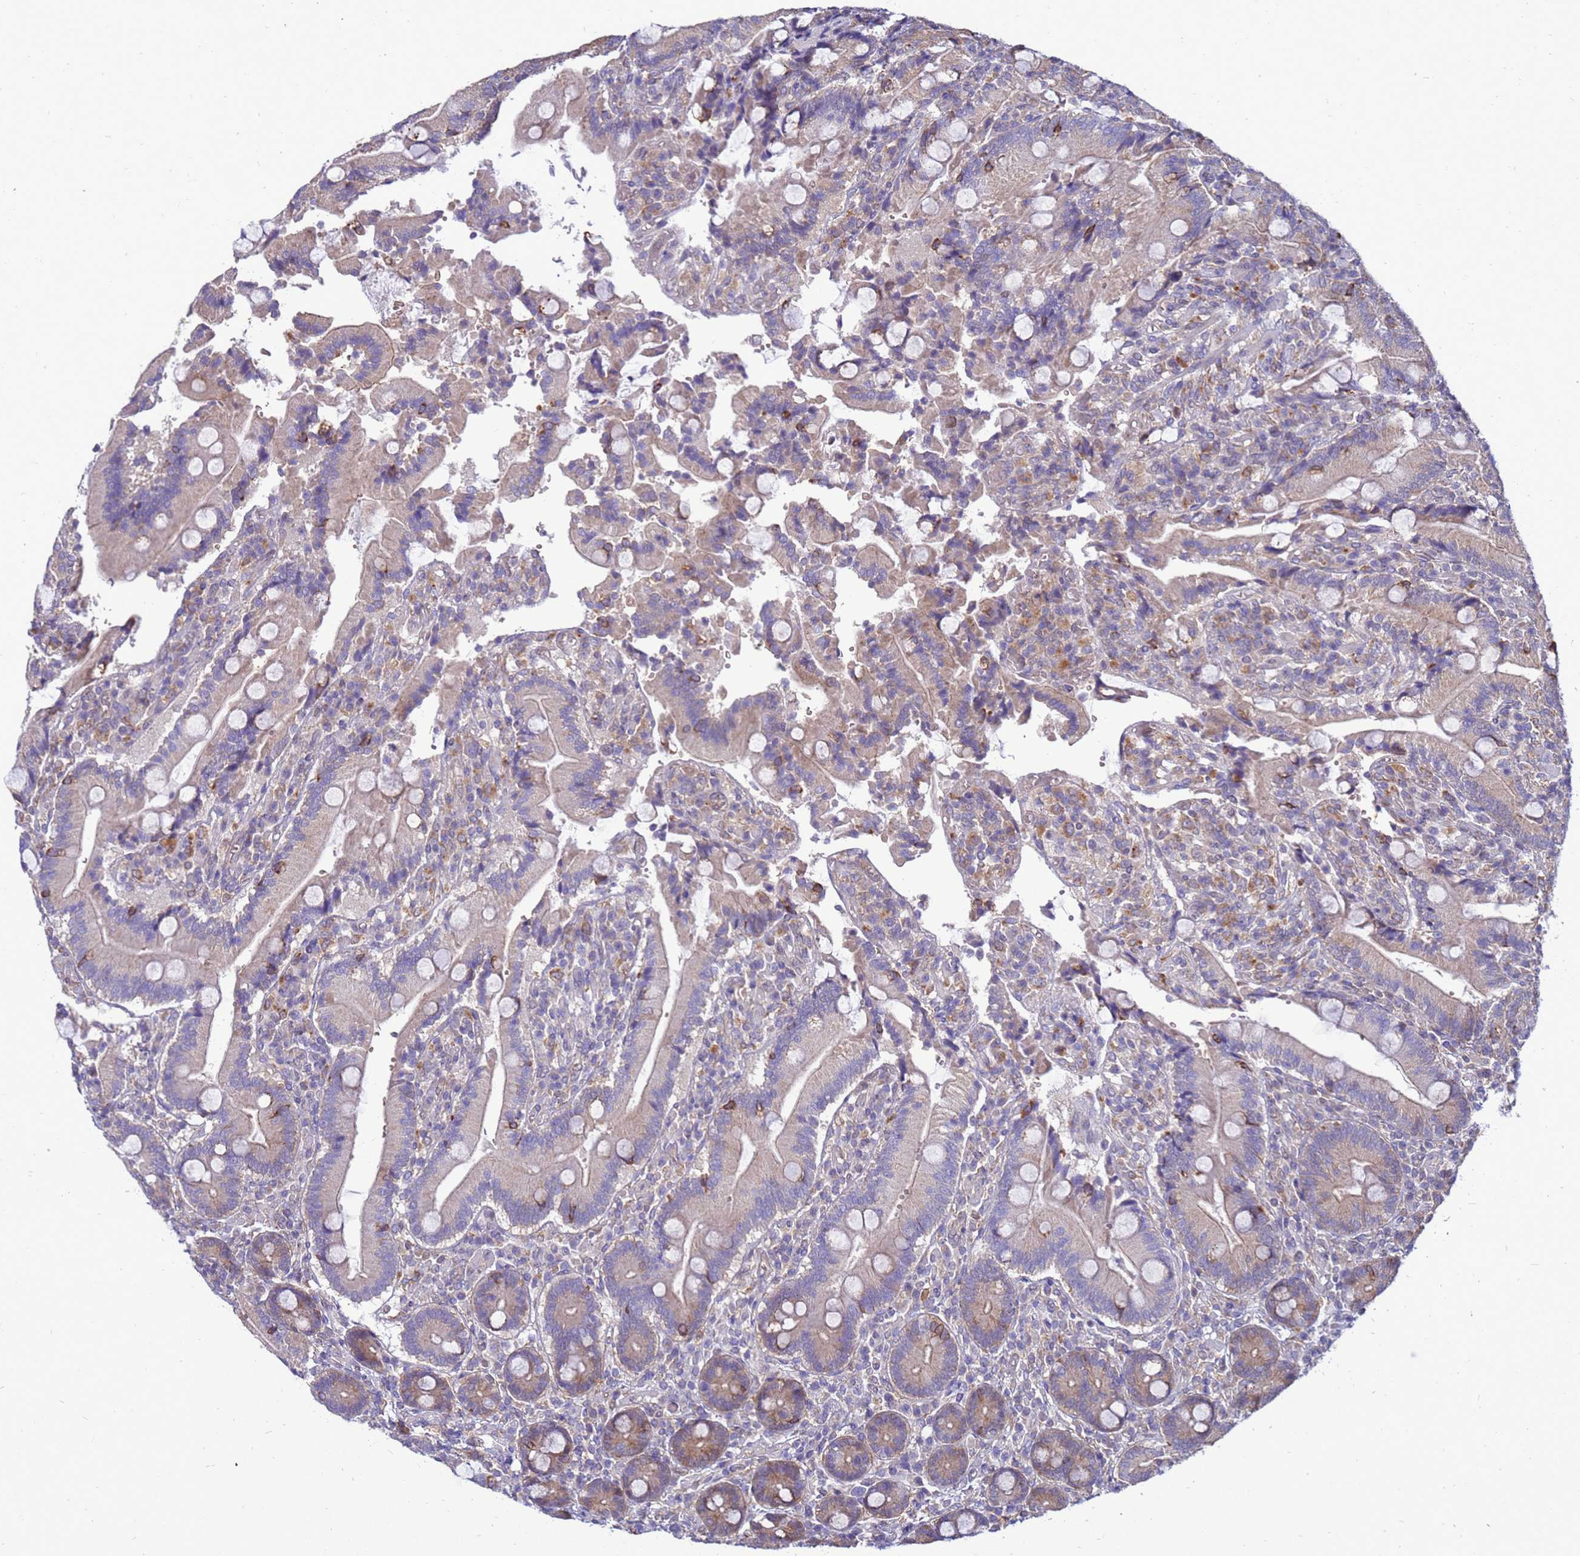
{"staining": {"intensity": "moderate", "quantity": "25%-75%", "location": "cytoplasmic/membranous"}, "tissue": "duodenum", "cell_type": "Glandular cells", "image_type": "normal", "snomed": [{"axis": "morphology", "description": "Normal tissue, NOS"}, {"axis": "topography", "description": "Duodenum"}], "caption": "Glandular cells display medium levels of moderate cytoplasmic/membranous expression in about 25%-75% of cells in normal human duodenum. (IHC, brightfield microscopy, high magnification).", "gene": "EIF4EBP3", "patient": {"sex": "female", "age": 62}}